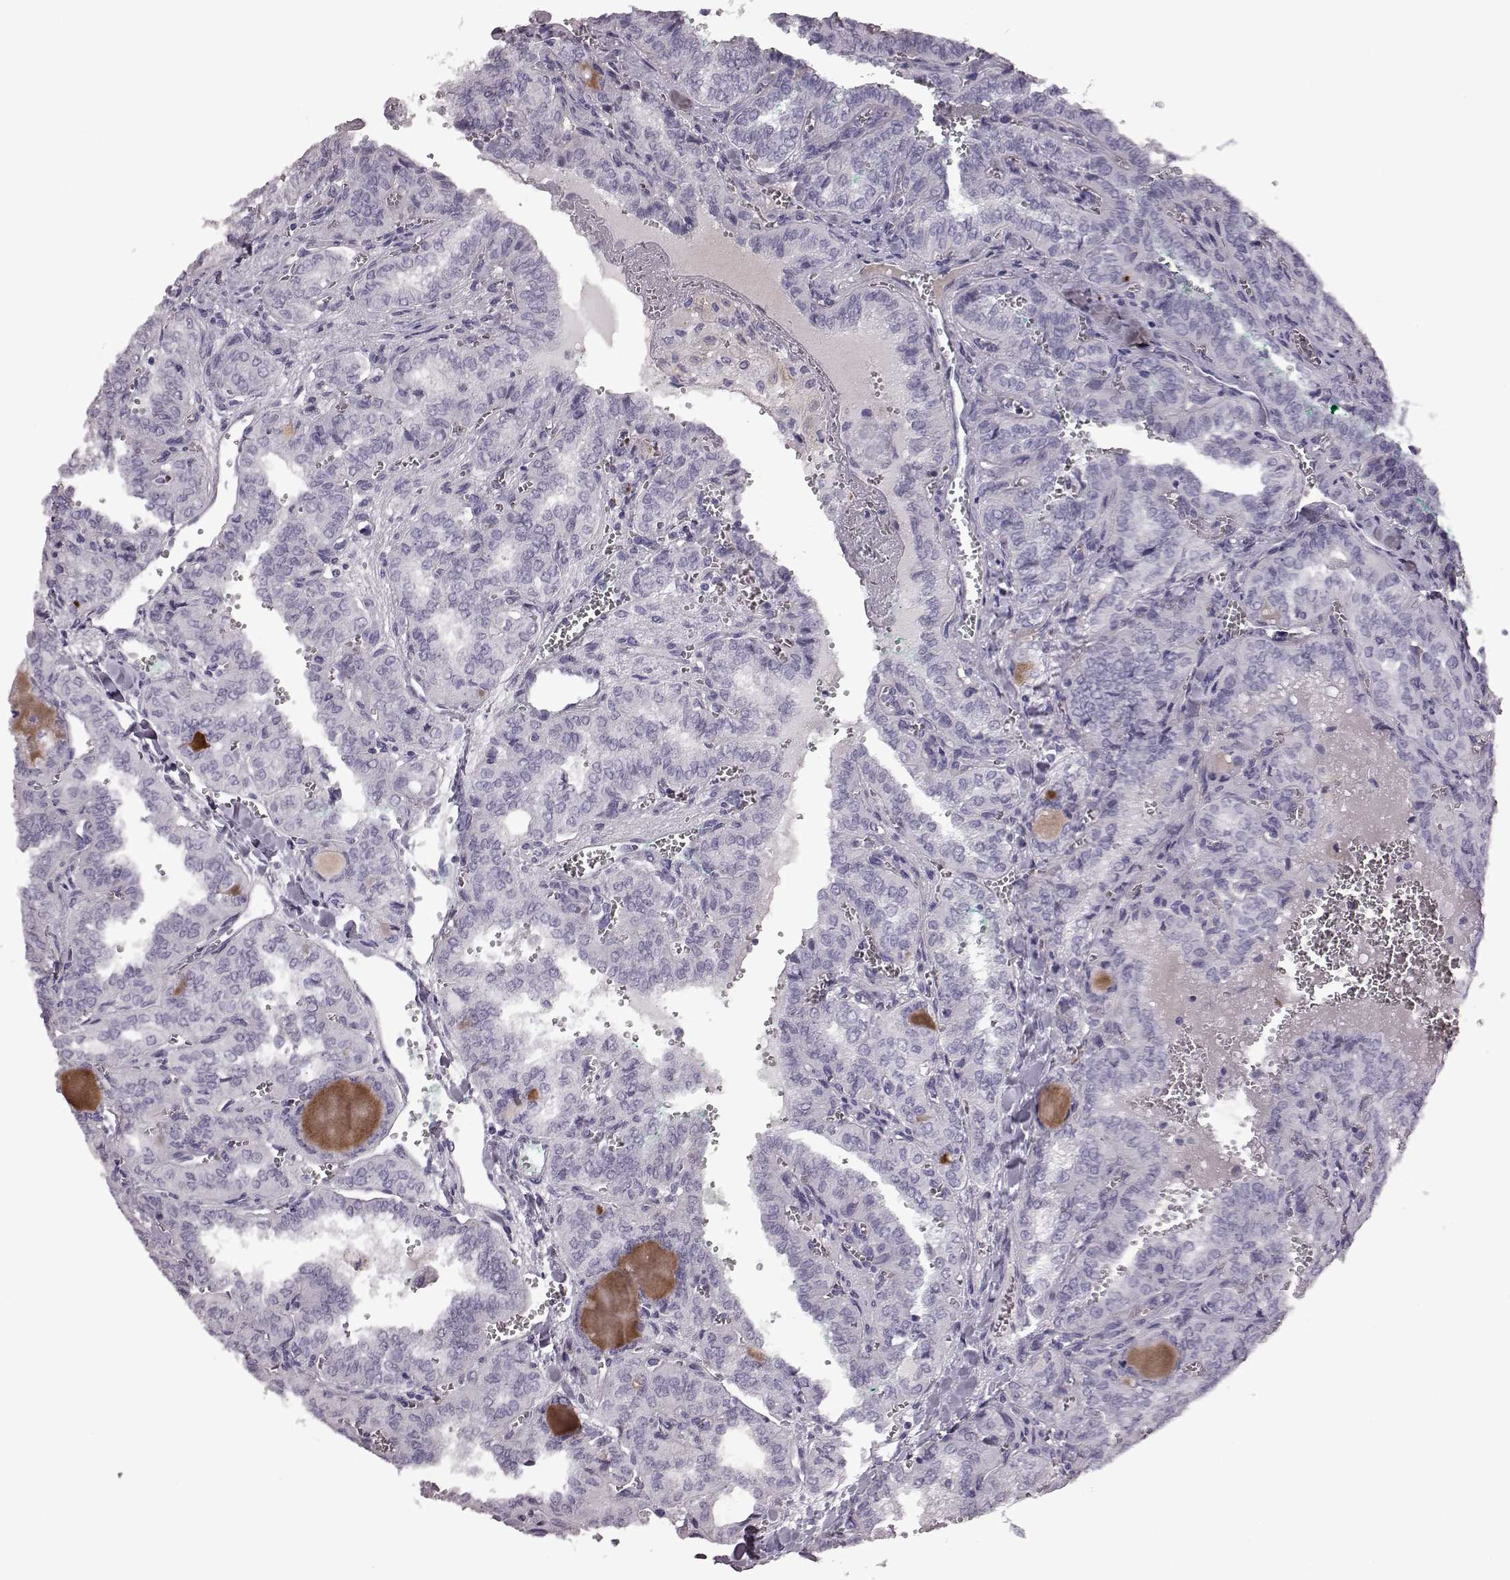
{"staining": {"intensity": "negative", "quantity": "none", "location": "none"}, "tissue": "thyroid cancer", "cell_type": "Tumor cells", "image_type": "cancer", "snomed": [{"axis": "morphology", "description": "Papillary adenocarcinoma, NOS"}, {"axis": "topography", "description": "Thyroid gland"}], "caption": "Immunohistochemistry (IHC) image of neoplastic tissue: human papillary adenocarcinoma (thyroid) stained with DAB (3,3'-diaminobenzidine) exhibits no significant protein positivity in tumor cells.", "gene": "SNTG1", "patient": {"sex": "female", "age": 41}}